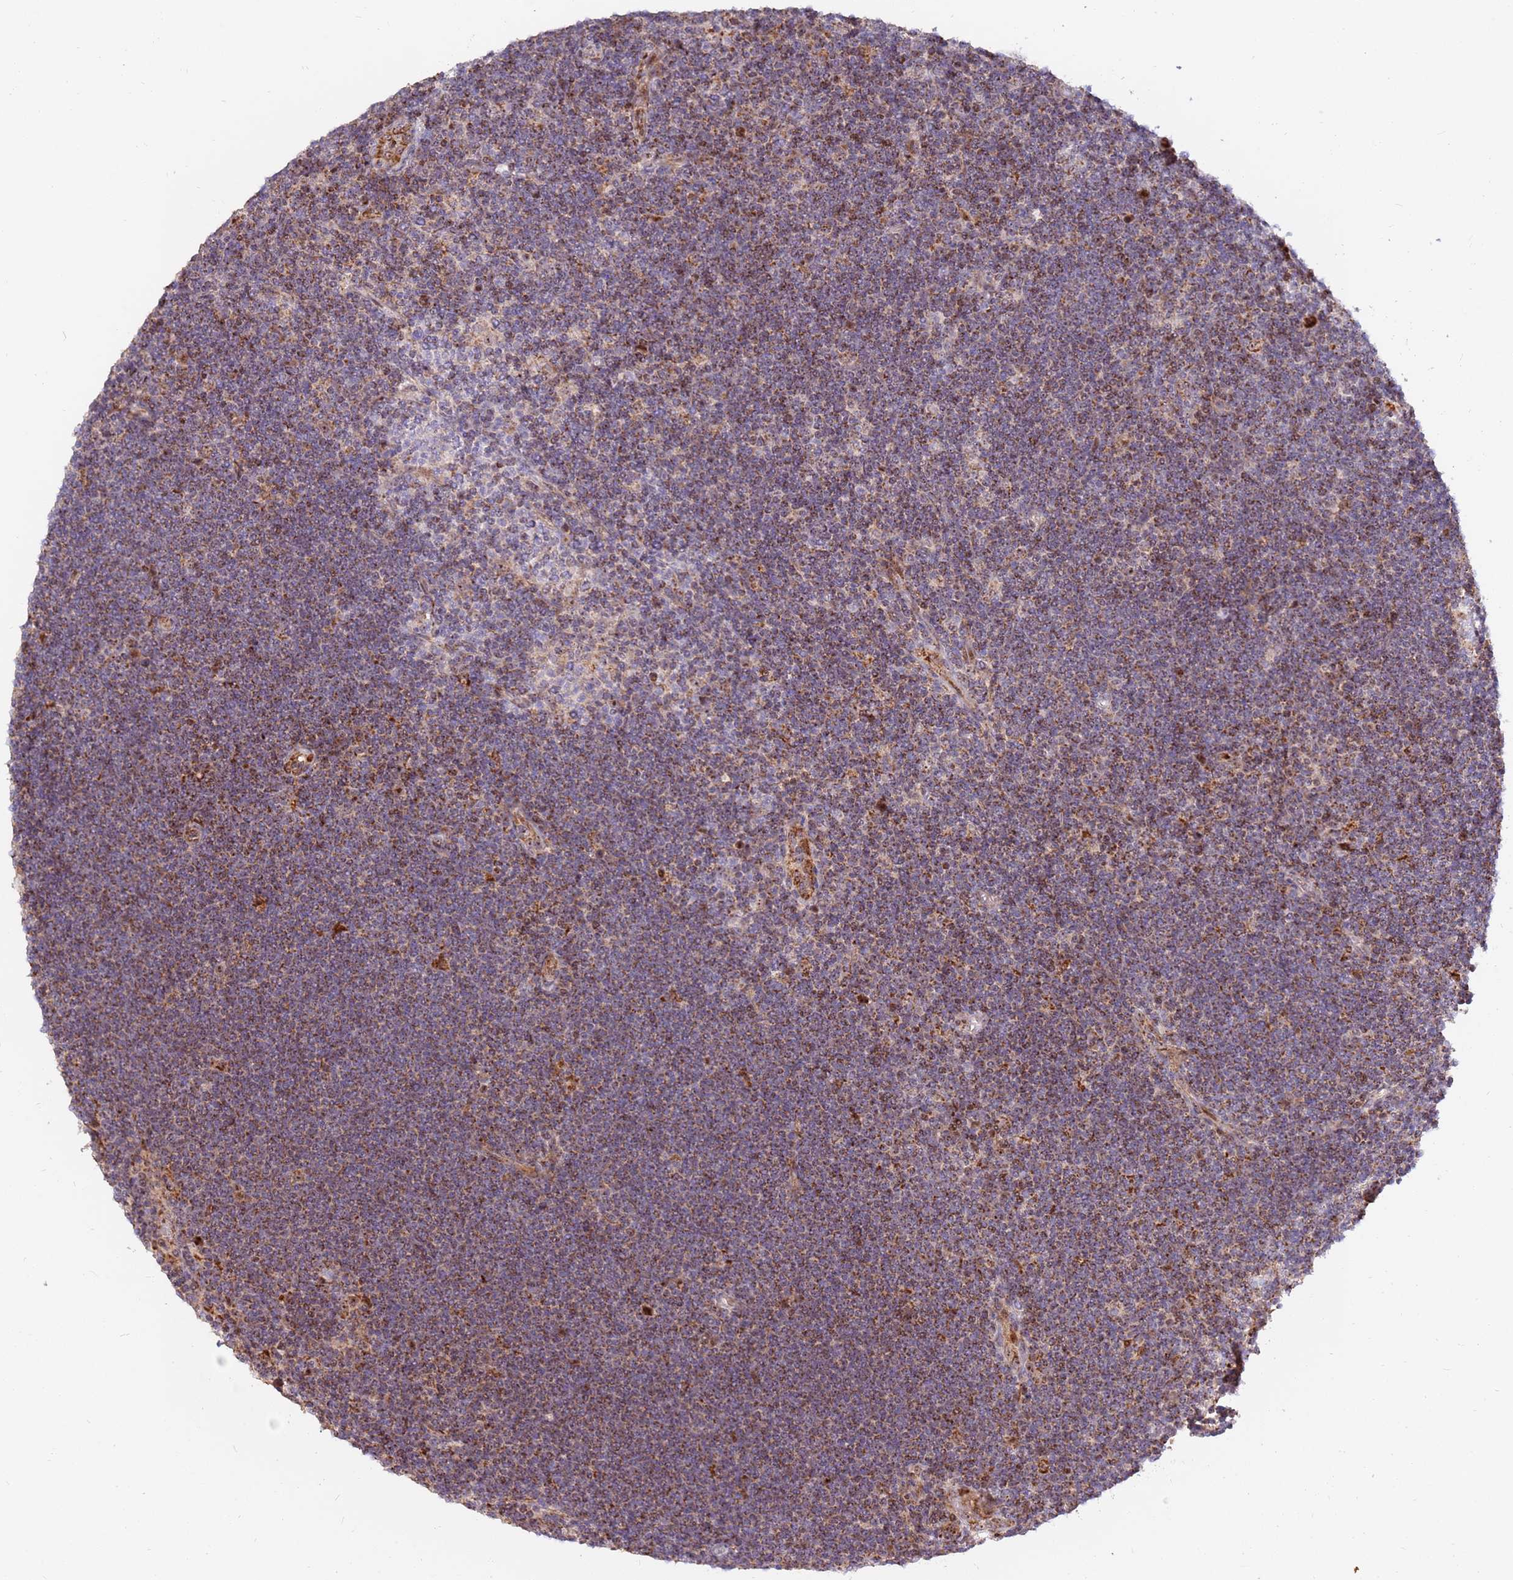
{"staining": {"intensity": "negative", "quantity": "none", "location": "none"}, "tissue": "lymphoma", "cell_type": "Tumor cells", "image_type": "cancer", "snomed": [{"axis": "morphology", "description": "Hodgkin's disease, NOS"}, {"axis": "topography", "description": "Lymph node"}], "caption": "DAB (3,3'-diaminobenzidine) immunohistochemical staining of human lymphoma exhibits no significant staining in tumor cells.", "gene": "KIF25", "patient": {"sex": "female", "age": 57}}